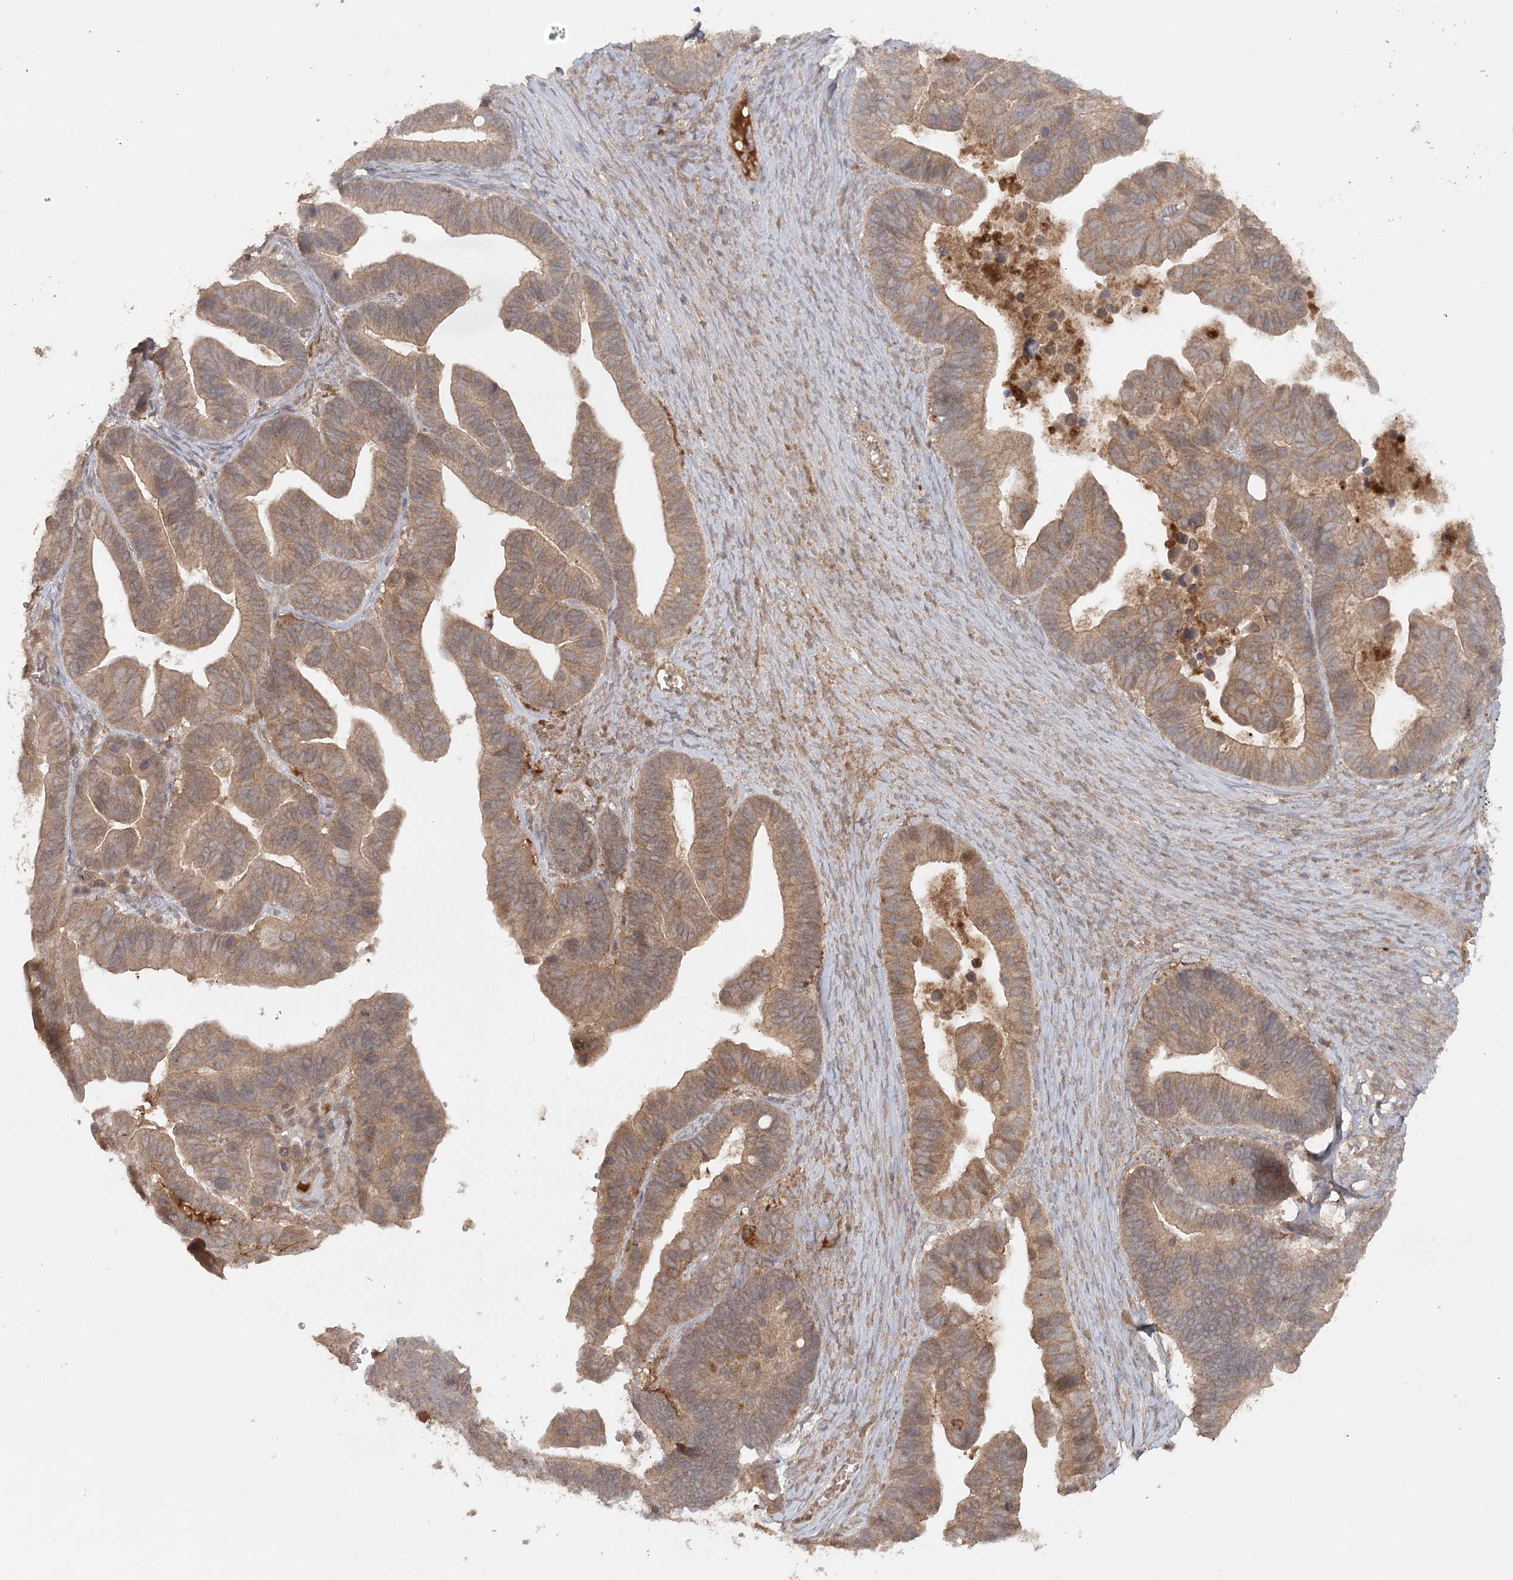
{"staining": {"intensity": "moderate", "quantity": ">75%", "location": "cytoplasmic/membranous"}, "tissue": "ovarian cancer", "cell_type": "Tumor cells", "image_type": "cancer", "snomed": [{"axis": "morphology", "description": "Cystadenocarcinoma, serous, NOS"}, {"axis": "topography", "description": "Ovary"}], "caption": "Protein expression analysis of ovarian serous cystadenocarcinoma reveals moderate cytoplasmic/membranous expression in approximately >75% of tumor cells.", "gene": "ARL13A", "patient": {"sex": "female", "age": 56}}